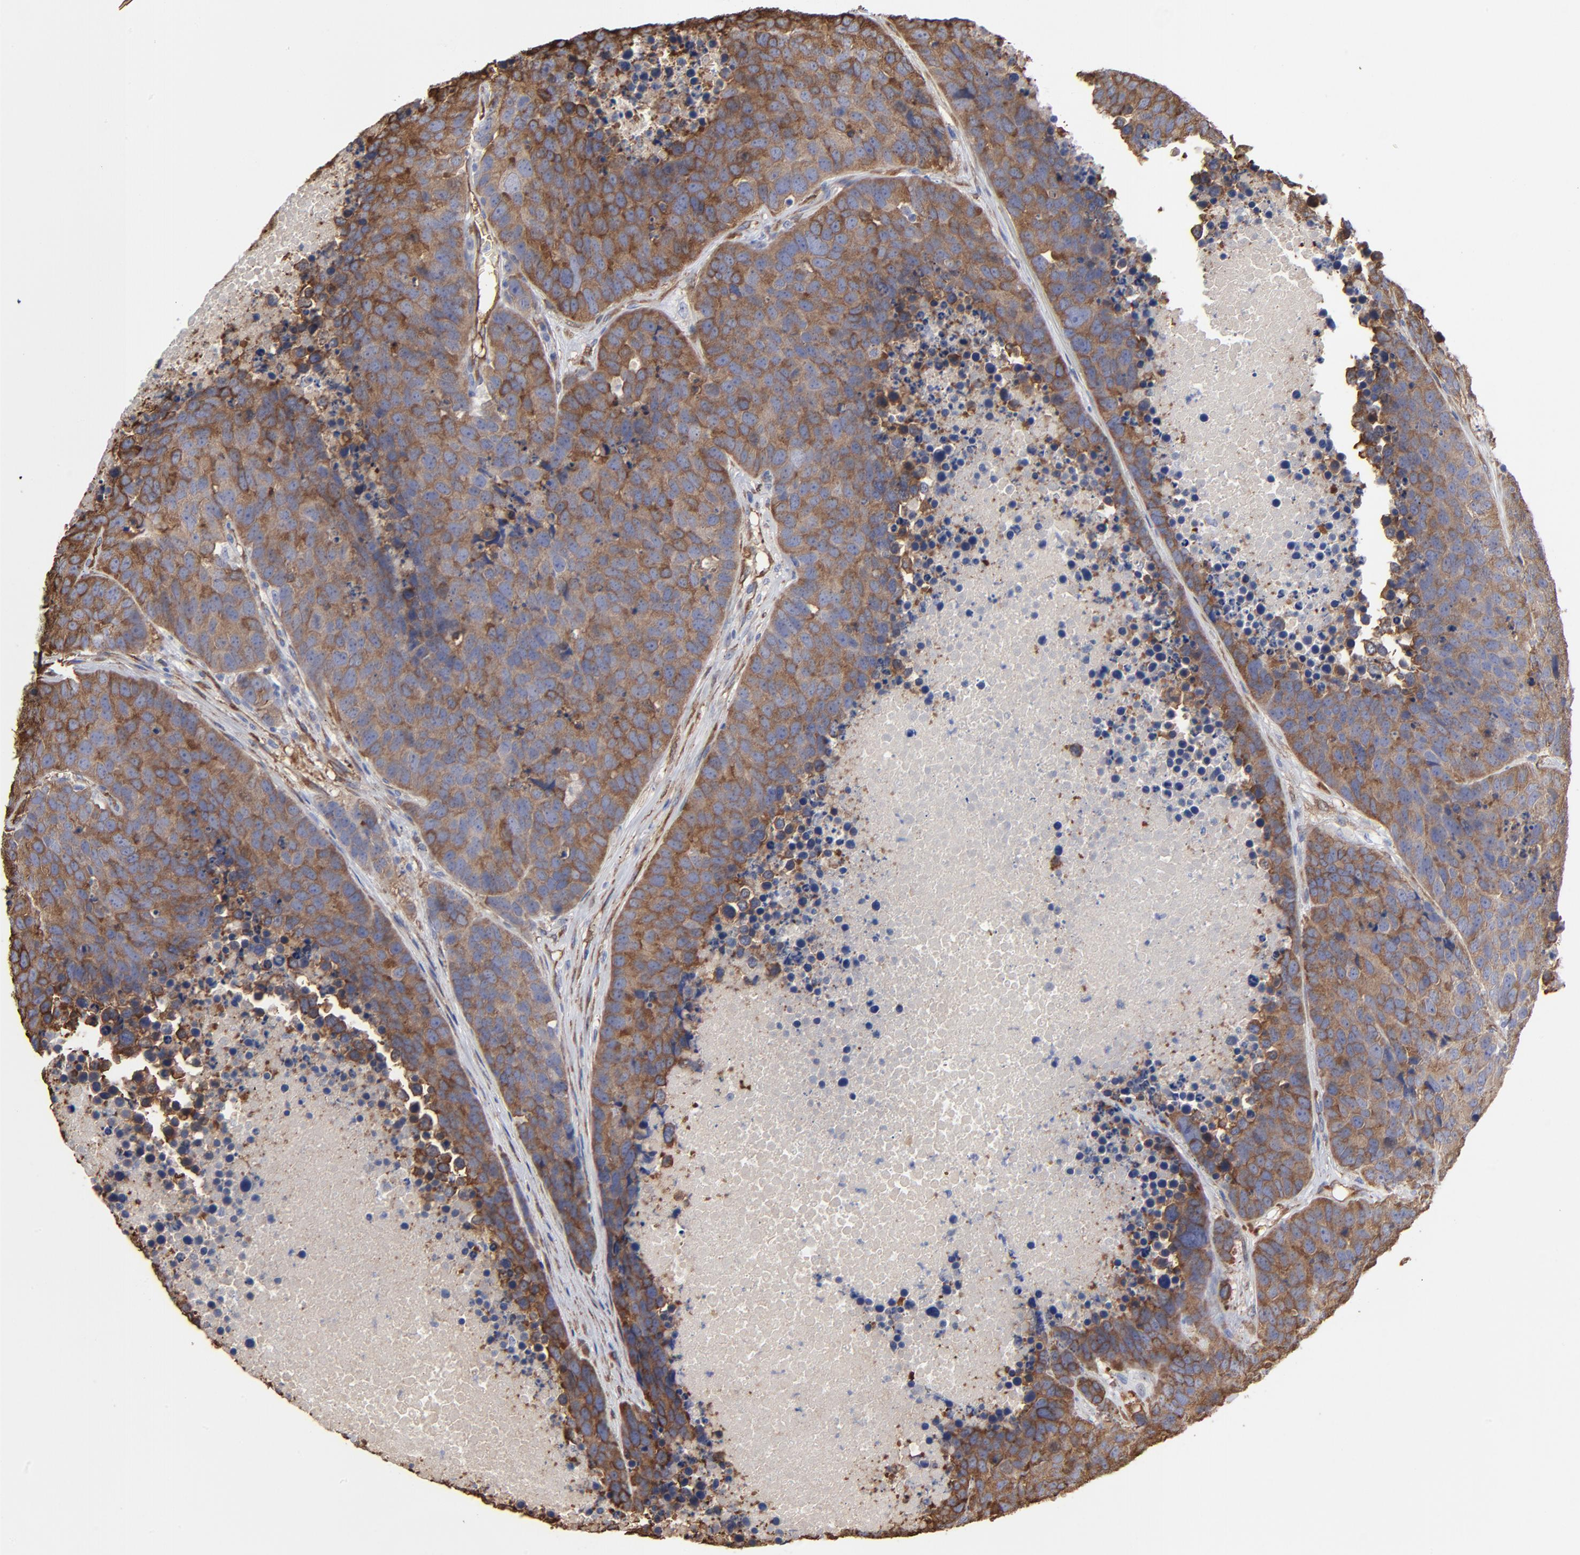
{"staining": {"intensity": "strong", "quantity": ">75%", "location": "cytoplasmic/membranous"}, "tissue": "carcinoid", "cell_type": "Tumor cells", "image_type": "cancer", "snomed": [{"axis": "morphology", "description": "Carcinoid, malignant, NOS"}, {"axis": "topography", "description": "Lung"}], "caption": "A high amount of strong cytoplasmic/membranous positivity is appreciated in approximately >75% of tumor cells in malignant carcinoid tissue.", "gene": "CILP", "patient": {"sex": "male", "age": 60}}